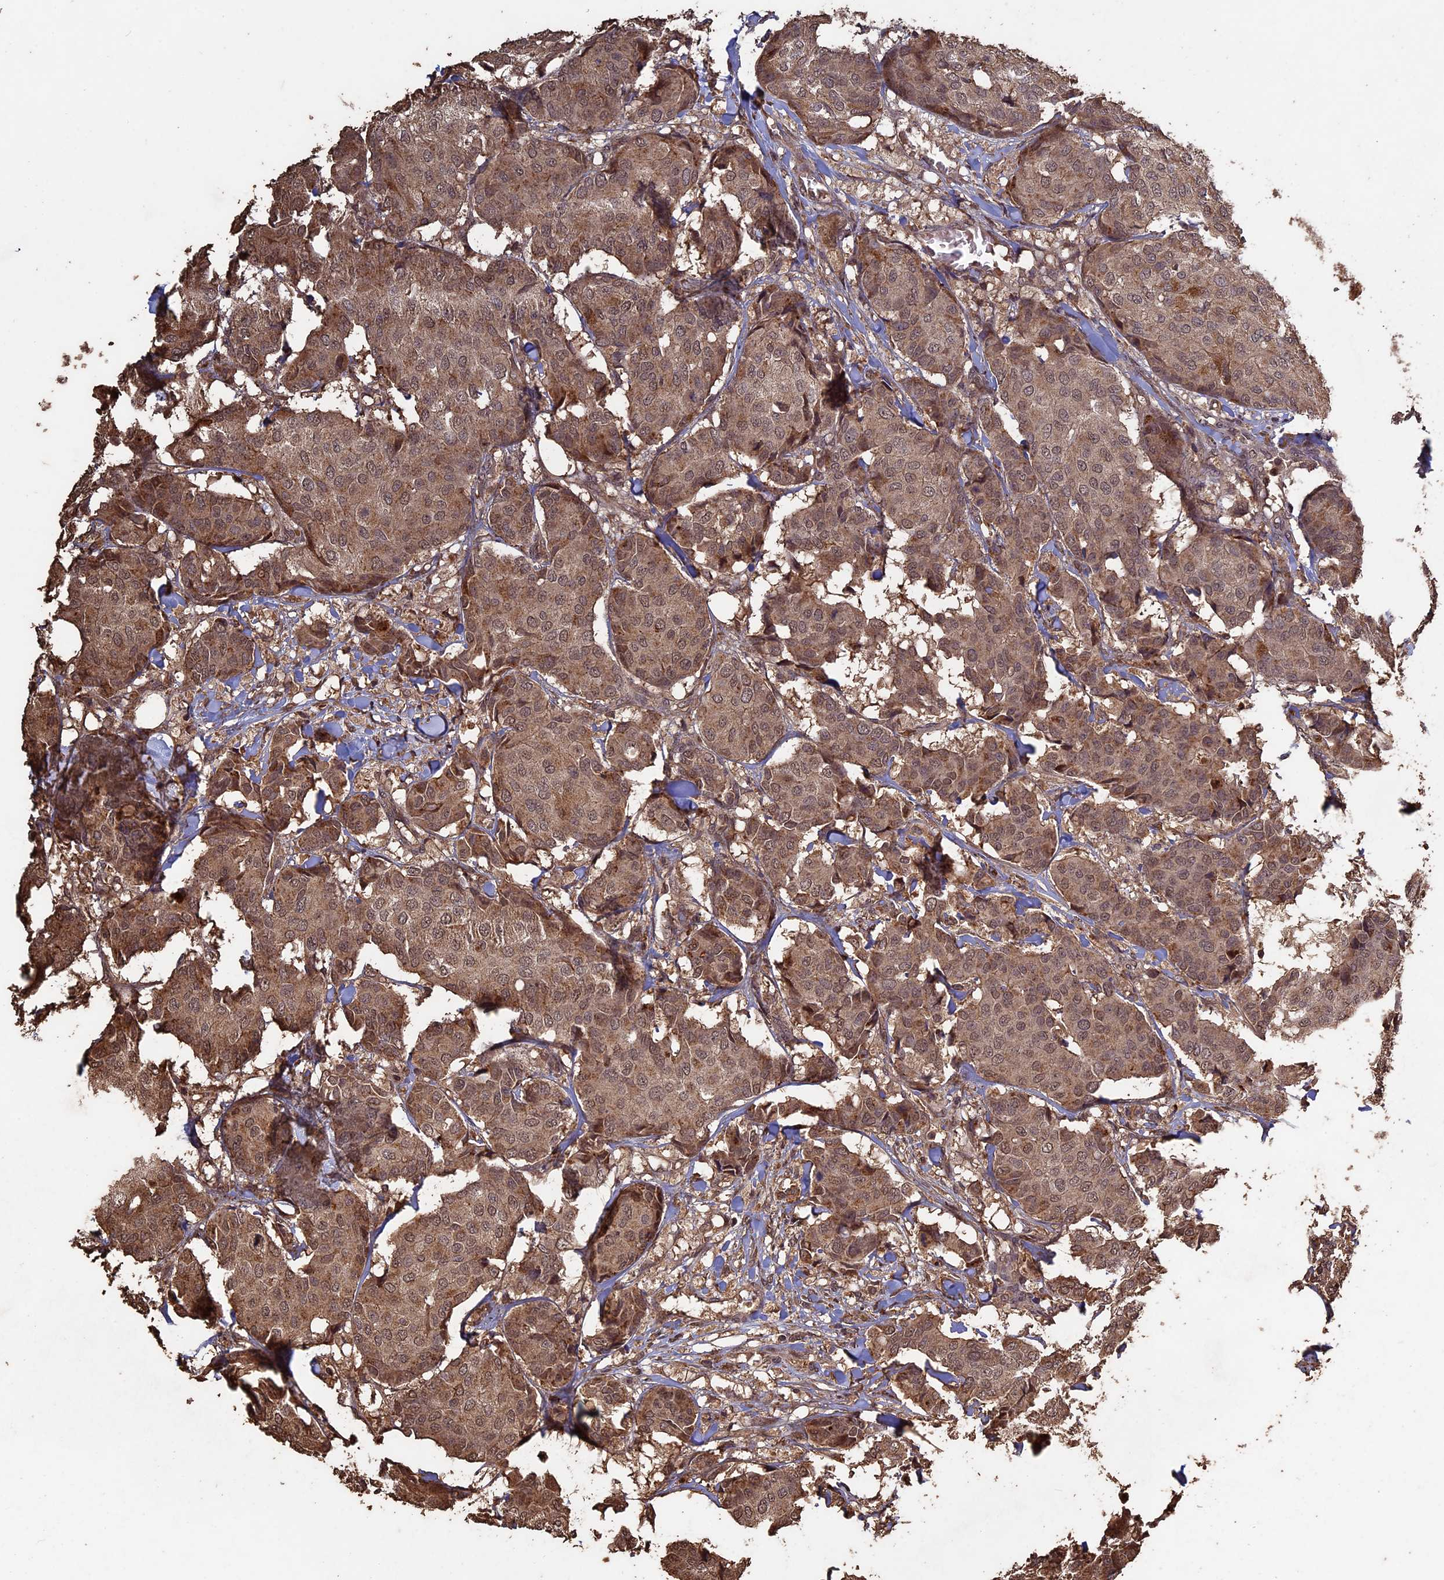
{"staining": {"intensity": "moderate", "quantity": ">75%", "location": "cytoplasmic/membranous,nuclear"}, "tissue": "breast cancer", "cell_type": "Tumor cells", "image_type": "cancer", "snomed": [{"axis": "morphology", "description": "Duct carcinoma"}, {"axis": "topography", "description": "Breast"}], "caption": "Breast infiltrating ductal carcinoma was stained to show a protein in brown. There is medium levels of moderate cytoplasmic/membranous and nuclear positivity in approximately >75% of tumor cells.", "gene": "HUNK", "patient": {"sex": "female", "age": 75}}